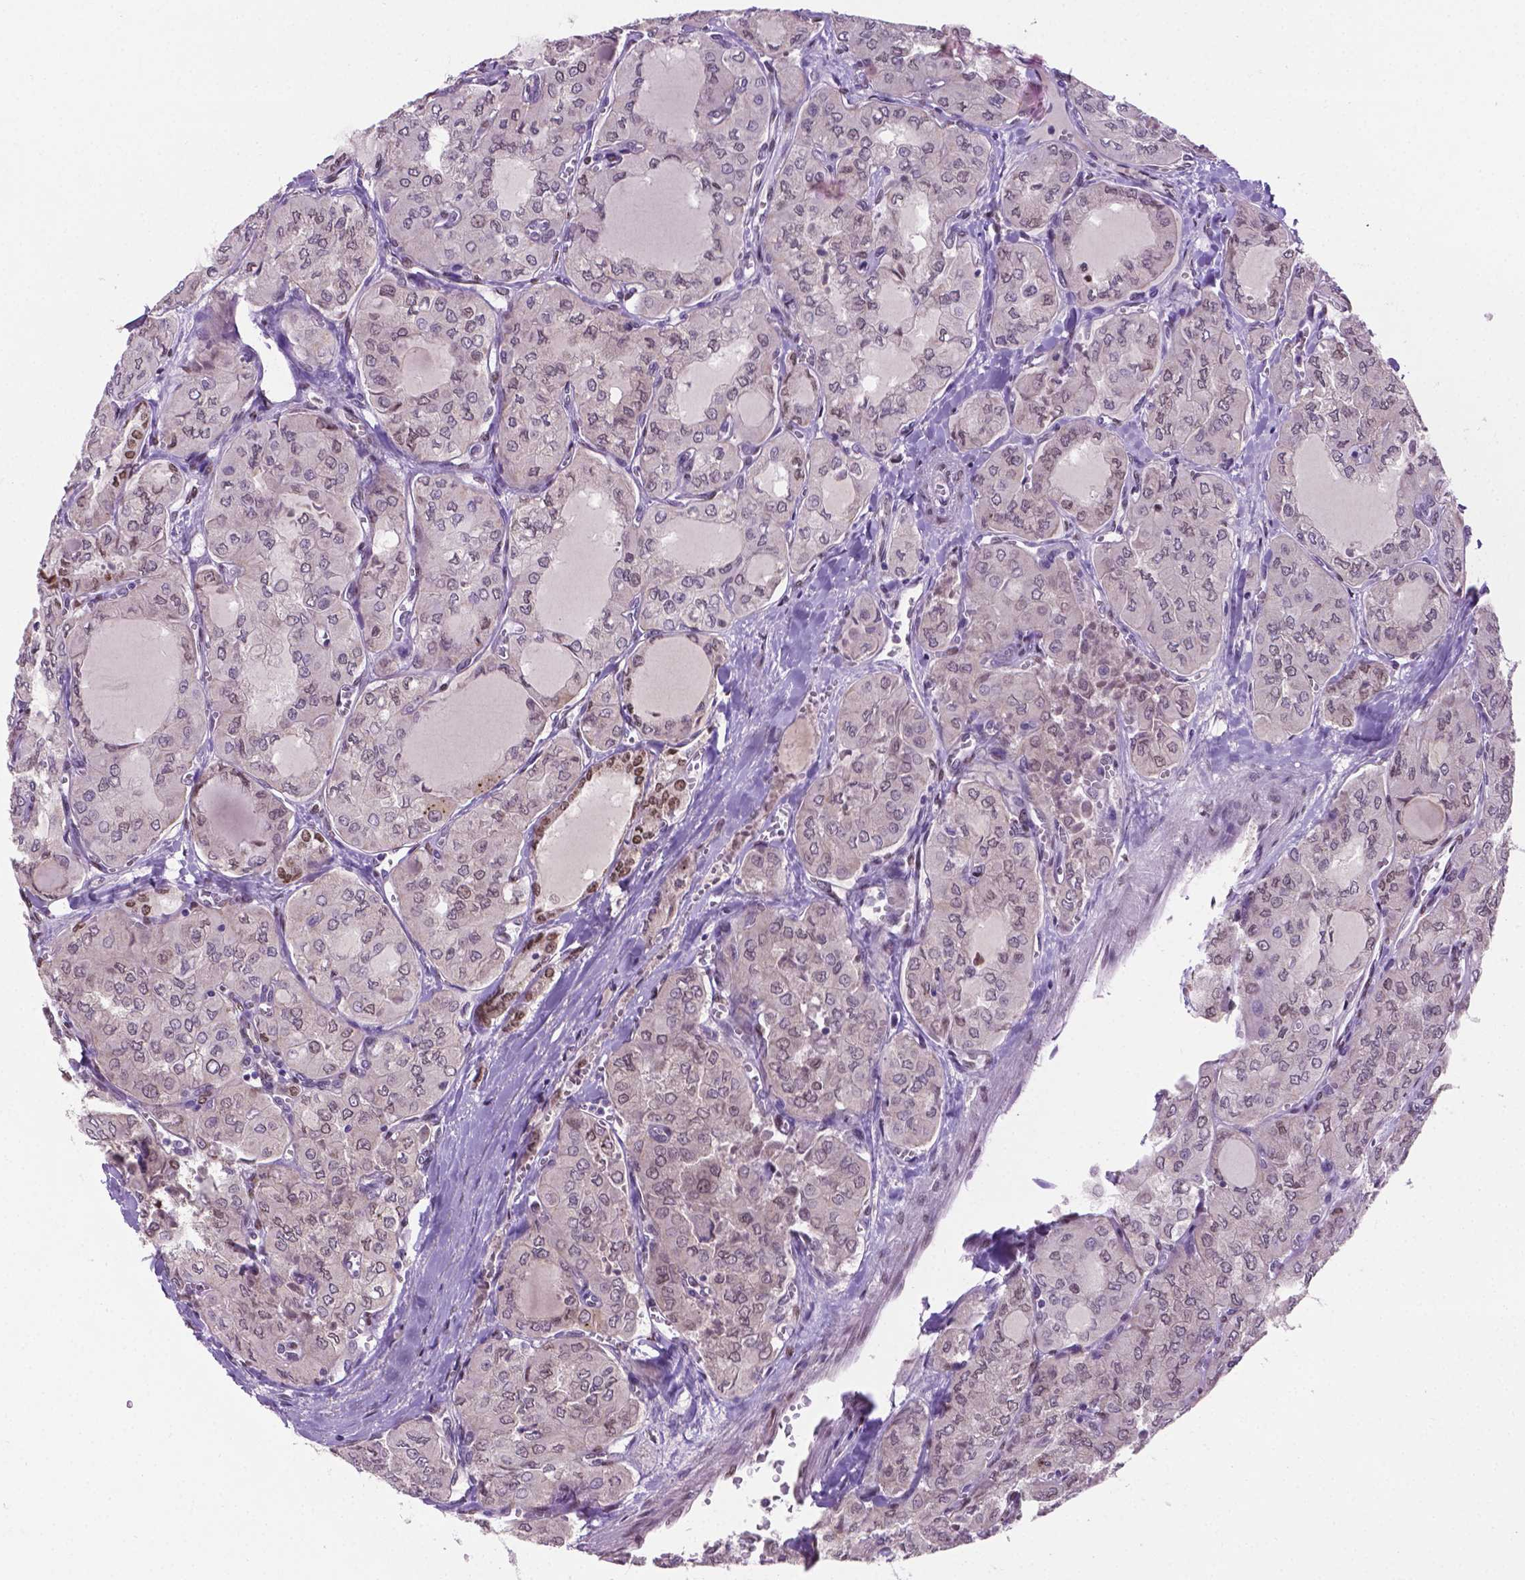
{"staining": {"intensity": "negative", "quantity": "none", "location": "none"}, "tissue": "thyroid cancer", "cell_type": "Tumor cells", "image_type": "cancer", "snomed": [{"axis": "morphology", "description": "Papillary adenocarcinoma, NOS"}, {"axis": "topography", "description": "Thyroid gland"}], "caption": "DAB (3,3'-diaminobenzidine) immunohistochemical staining of thyroid papillary adenocarcinoma reveals no significant staining in tumor cells.", "gene": "IRF6", "patient": {"sex": "male", "age": 20}}